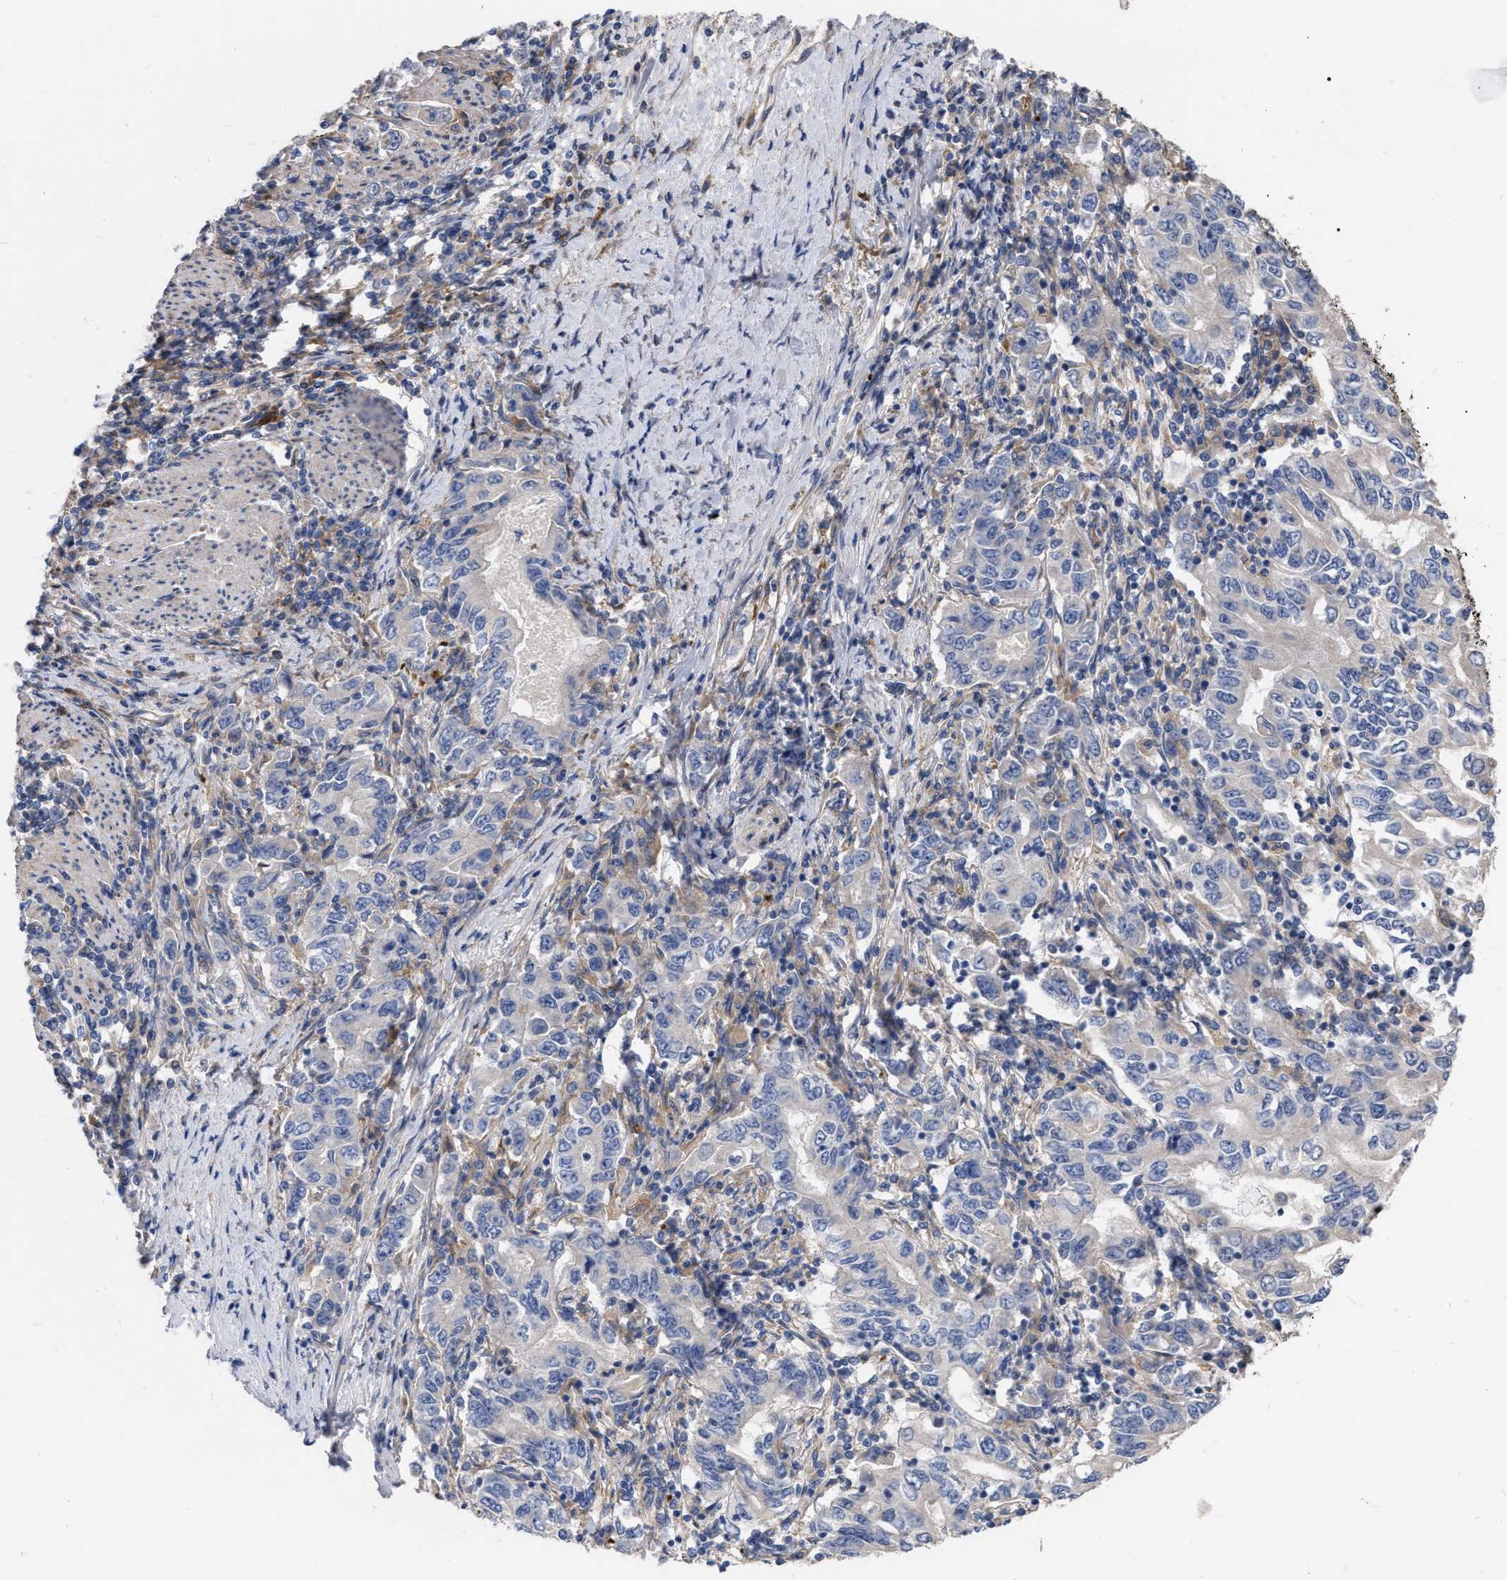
{"staining": {"intensity": "negative", "quantity": "none", "location": "none"}, "tissue": "stomach cancer", "cell_type": "Tumor cells", "image_type": "cancer", "snomed": [{"axis": "morphology", "description": "Adenocarcinoma, NOS"}, {"axis": "topography", "description": "Stomach, lower"}], "caption": "Human stomach adenocarcinoma stained for a protein using immunohistochemistry exhibits no positivity in tumor cells.", "gene": "MLST8", "patient": {"sex": "female", "age": 72}}